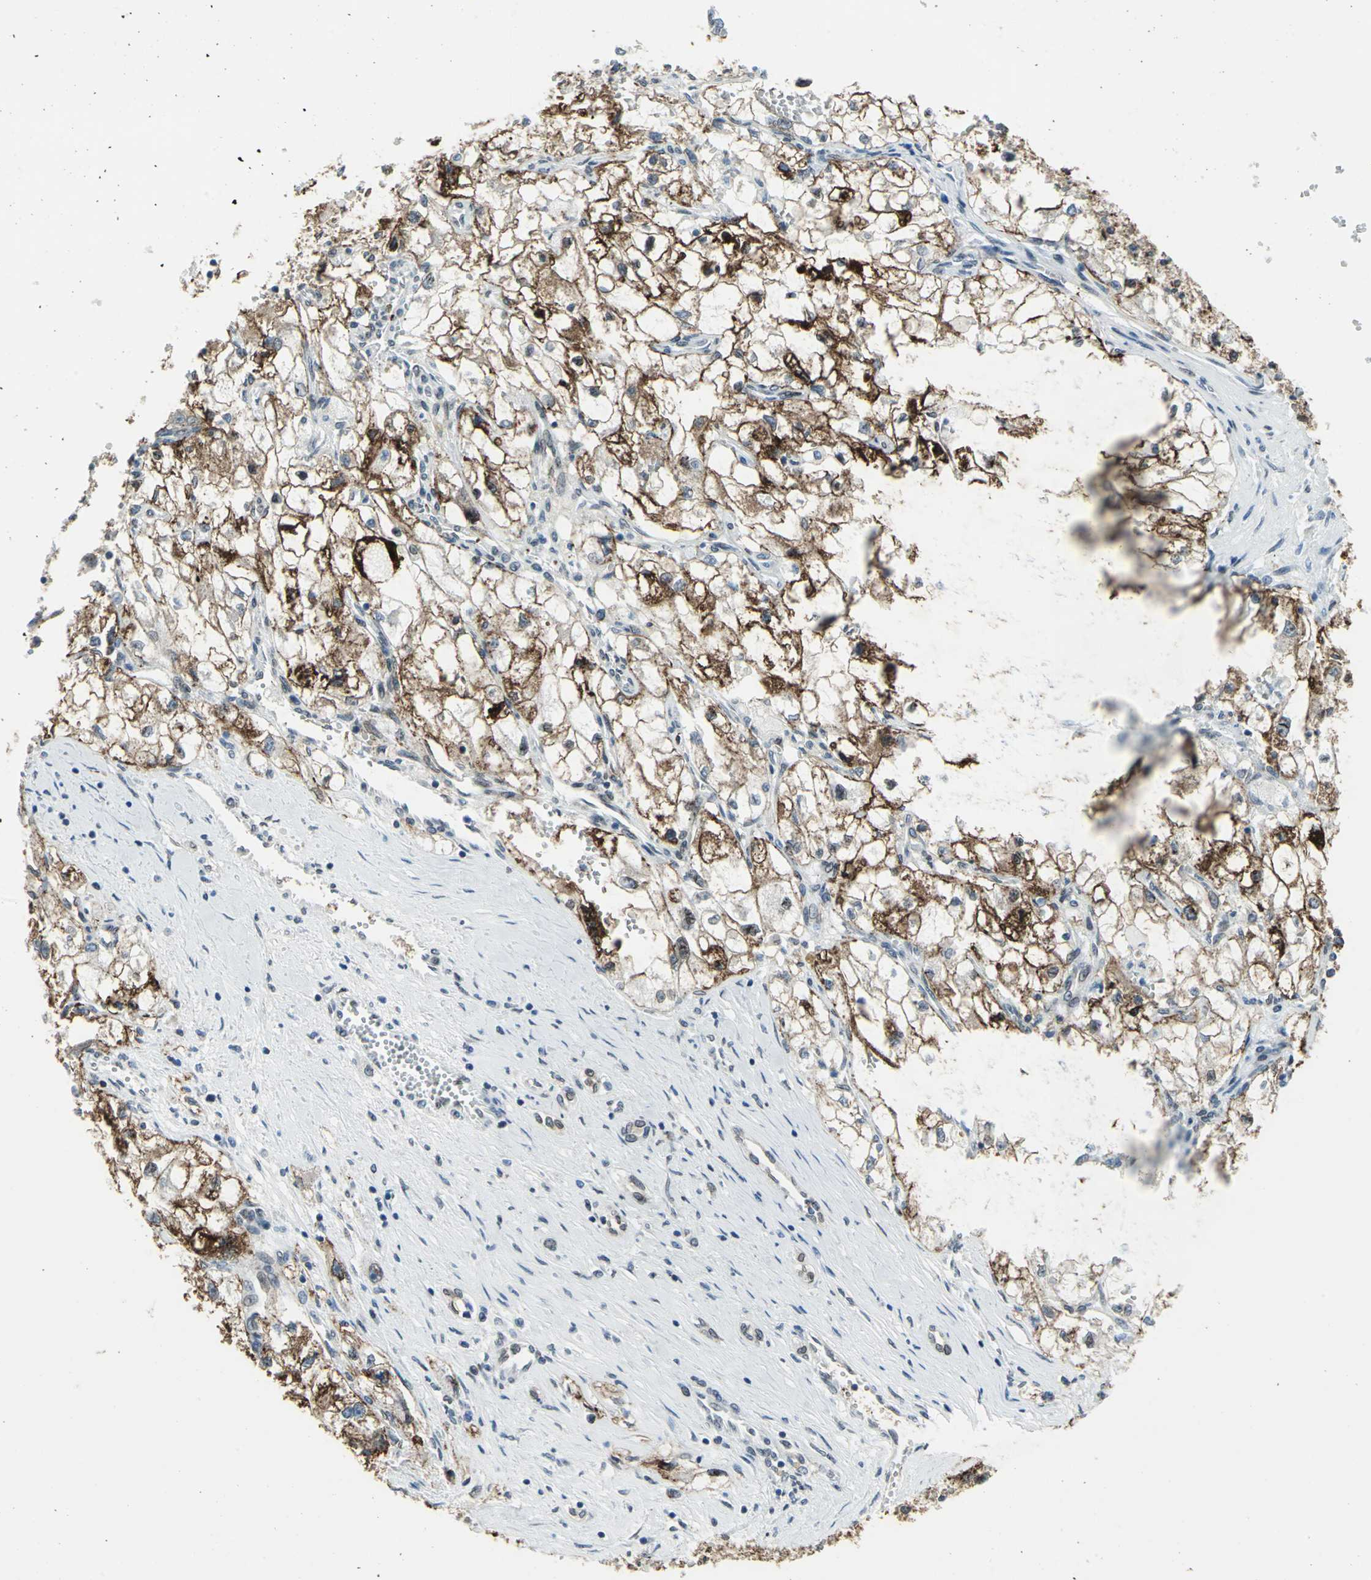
{"staining": {"intensity": "strong", "quantity": ">75%", "location": "cytoplasmic/membranous"}, "tissue": "renal cancer", "cell_type": "Tumor cells", "image_type": "cancer", "snomed": [{"axis": "morphology", "description": "Adenocarcinoma, NOS"}, {"axis": "topography", "description": "Kidney"}], "caption": "Brown immunohistochemical staining in renal adenocarcinoma shows strong cytoplasmic/membranous staining in about >75% of tumor cells.", "gene": "SNUPN", "patient": {"sex": "female", "age": 70}}